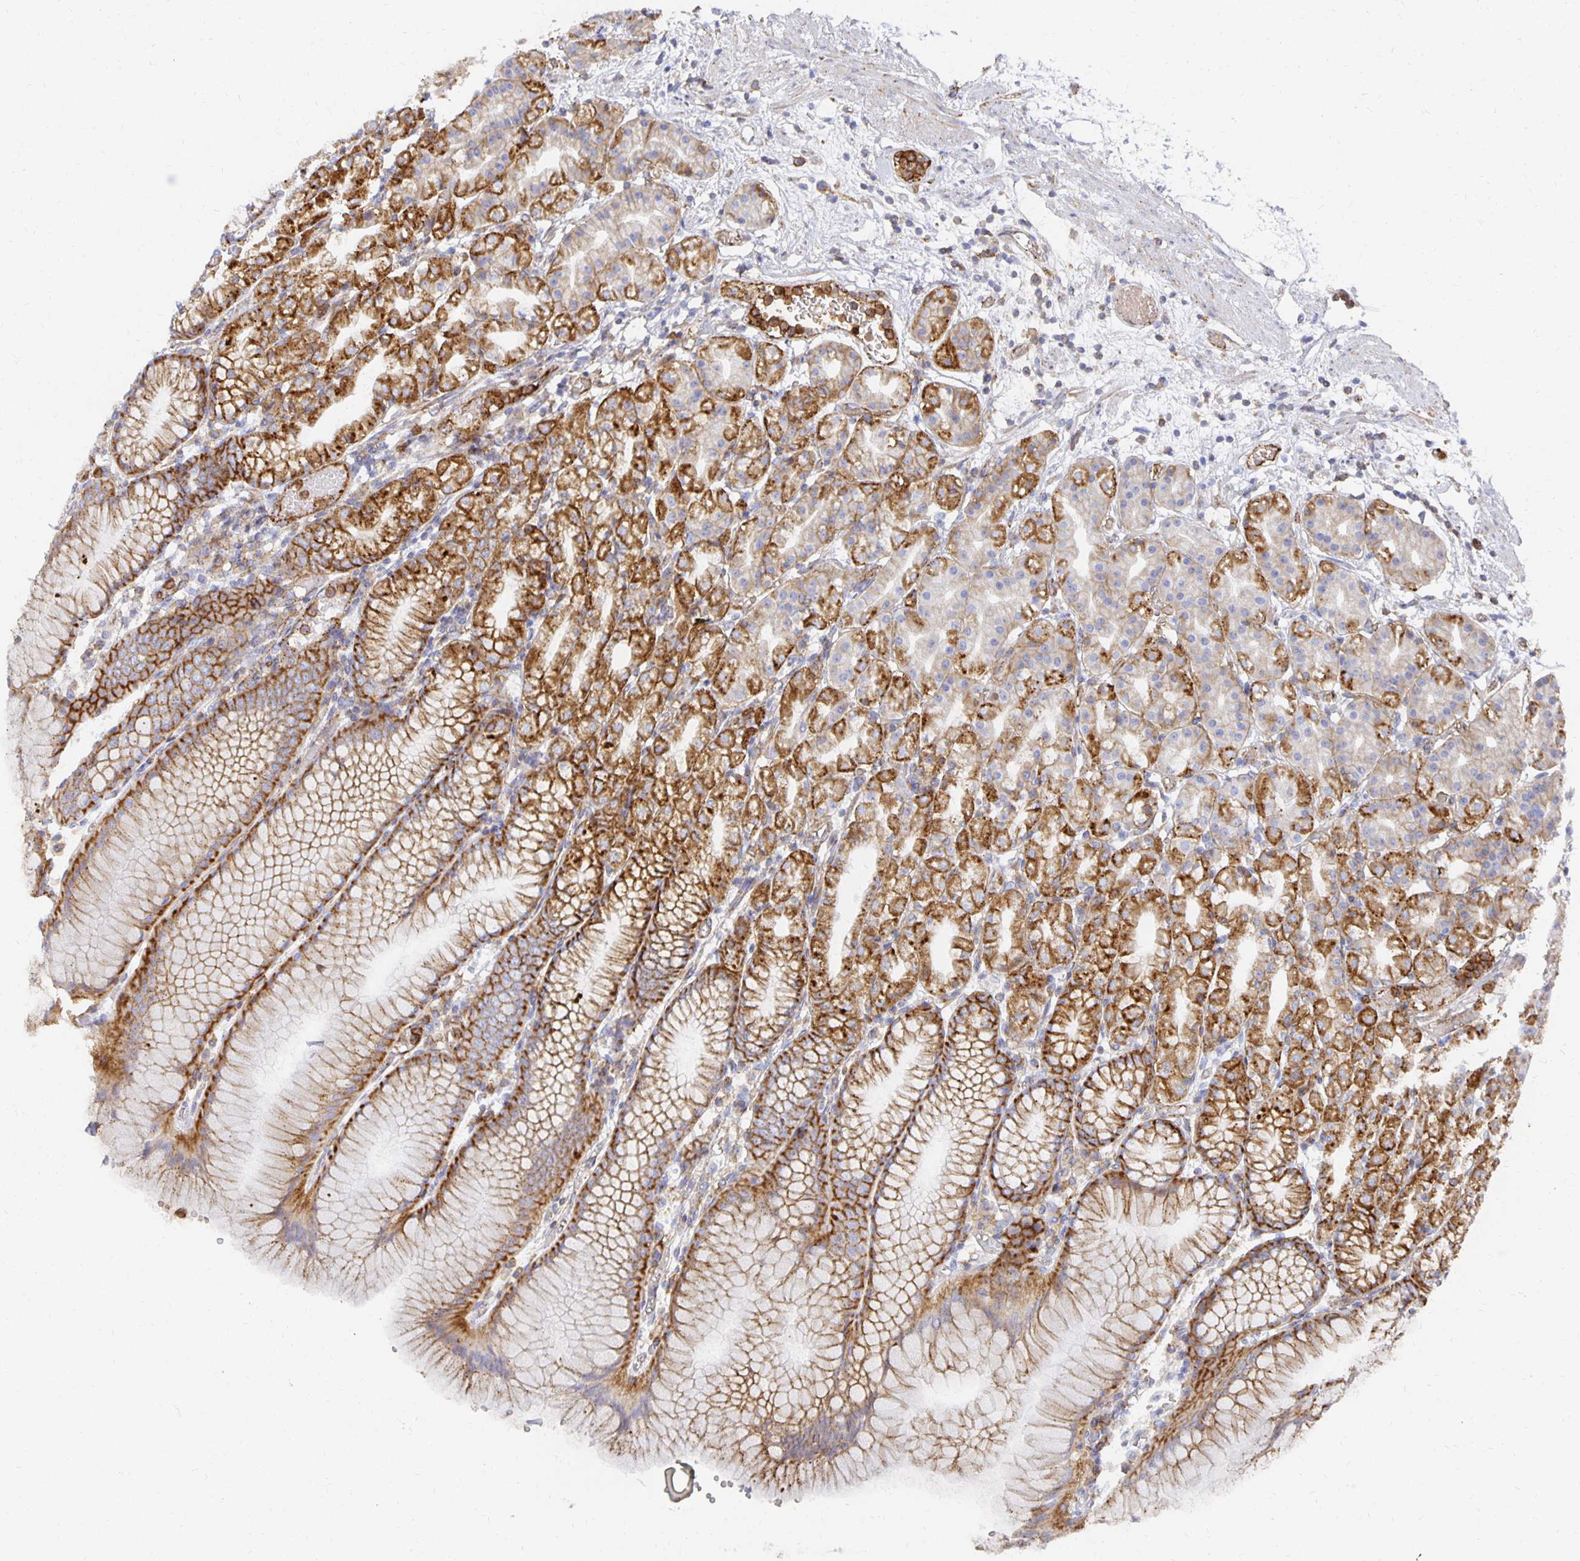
{"staining": {"intensity": "strong", "quantity": "25%-75%", "location": "cytoplasmic/membranous"}, "tissue": "stomach", "cell_type": "Glandular cells", "image_type": "normal", "snomed": [{"axis": "morphology", "description": "Normal tissue, NOS"}, {"axis": "topography", "description": "Stomach"}], "caption": "The histopathology image shows staining of normal stomach, revealing strong cytoplasmic/membranous protein expression (brown color) within glandular cells.", "gene": "TAAR1", "patient": {"sex": "female", "age": 57}}